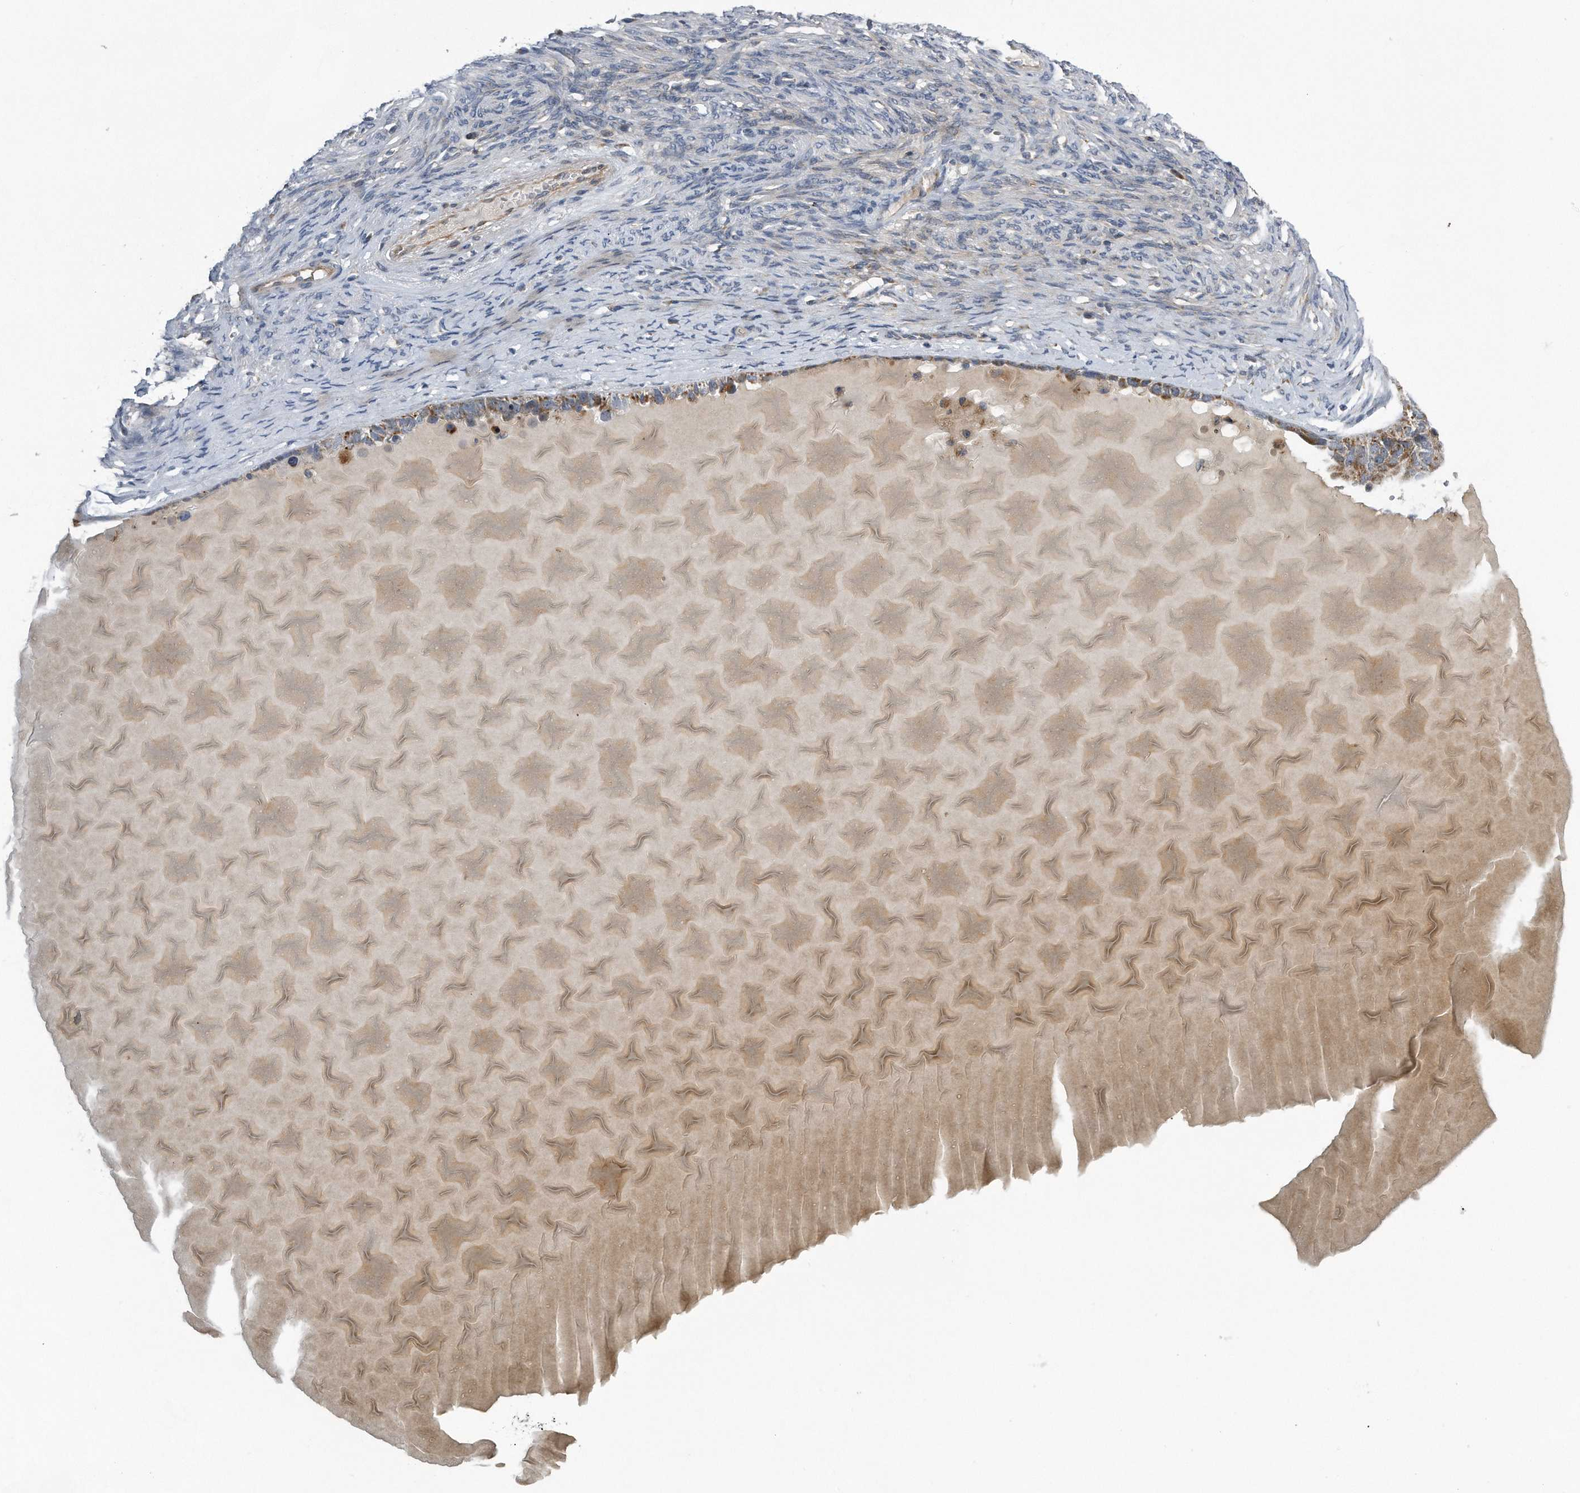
{"staining": {"intensity": "moderate", "quantity": ">75%", "location": "cytoplasmic/membranous"}, "tissue": "ovarian cancer", "cell_type": "Tumor cells", "image_type": "cancer", "snomed": [{"axis": "morphology", "description": "Cystadenocarcinoma, serous, NOS"}, {"axis": "topography", "description": "Ovary"}], "caption": "Immunohistochemical staining of ovarian cancer (serous cystadenocarcinoma) displays moderate cytoplasmic/membranous protein staining in approximately >75% of tumor cells.", "gene": "LYRM4", "patient": {"sex": "female", "age": 44}}